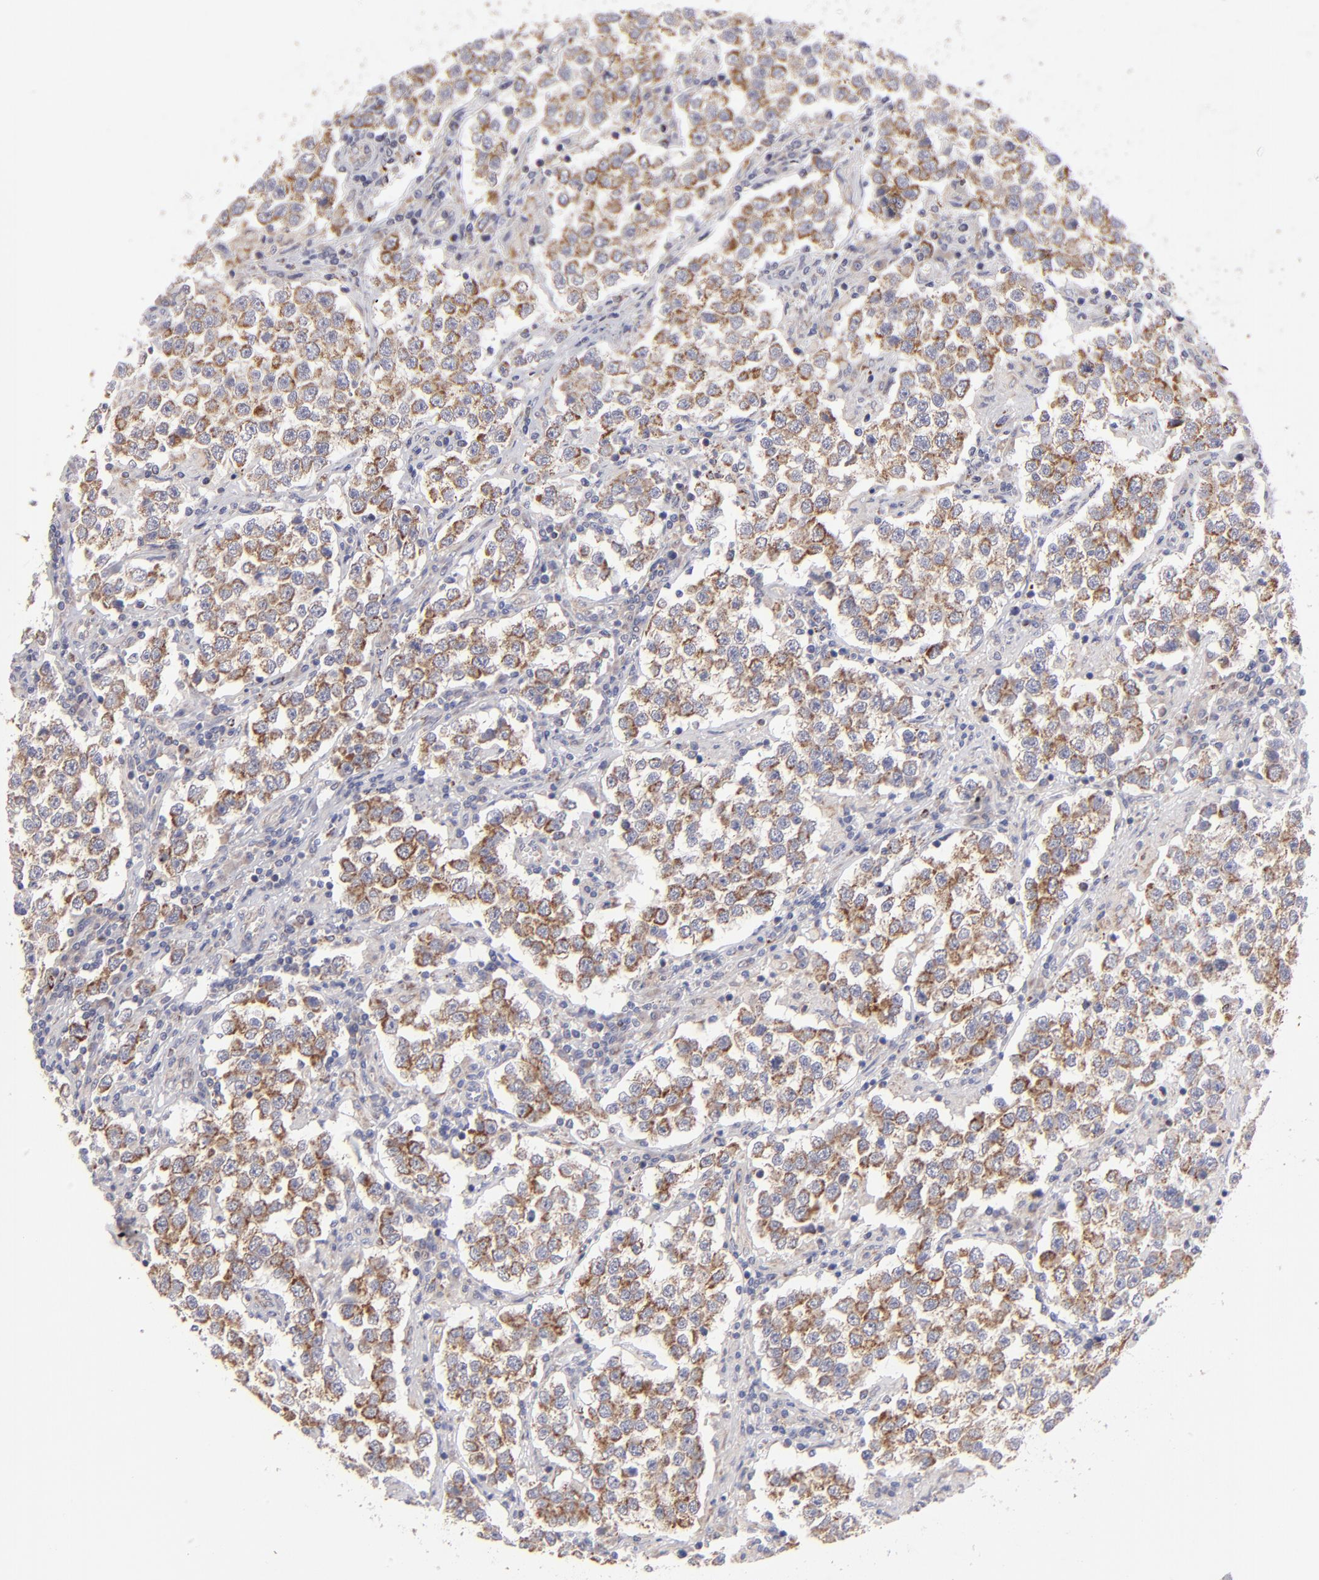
{"staining": {"intensity": "moderate", "quantity": ">75%", "location": "cytoplasmic/membranous"}, "tissue": "testis cancer", "cell_type": "Tumor cells", "image_type": "cancer", "snomed": [{"axis": "morphology", "description": "Seminoma, NOS"}, {"axis": "topography", "description": "Testis"}], "caption": "Human seminoma (testis) stained for a protein (brown) reveals moderate cytoplasmic/membranous positive expression in about >75% of tumor cells.", "gene": "HCCS", "patient": {"sex": "male", "age": 36}}